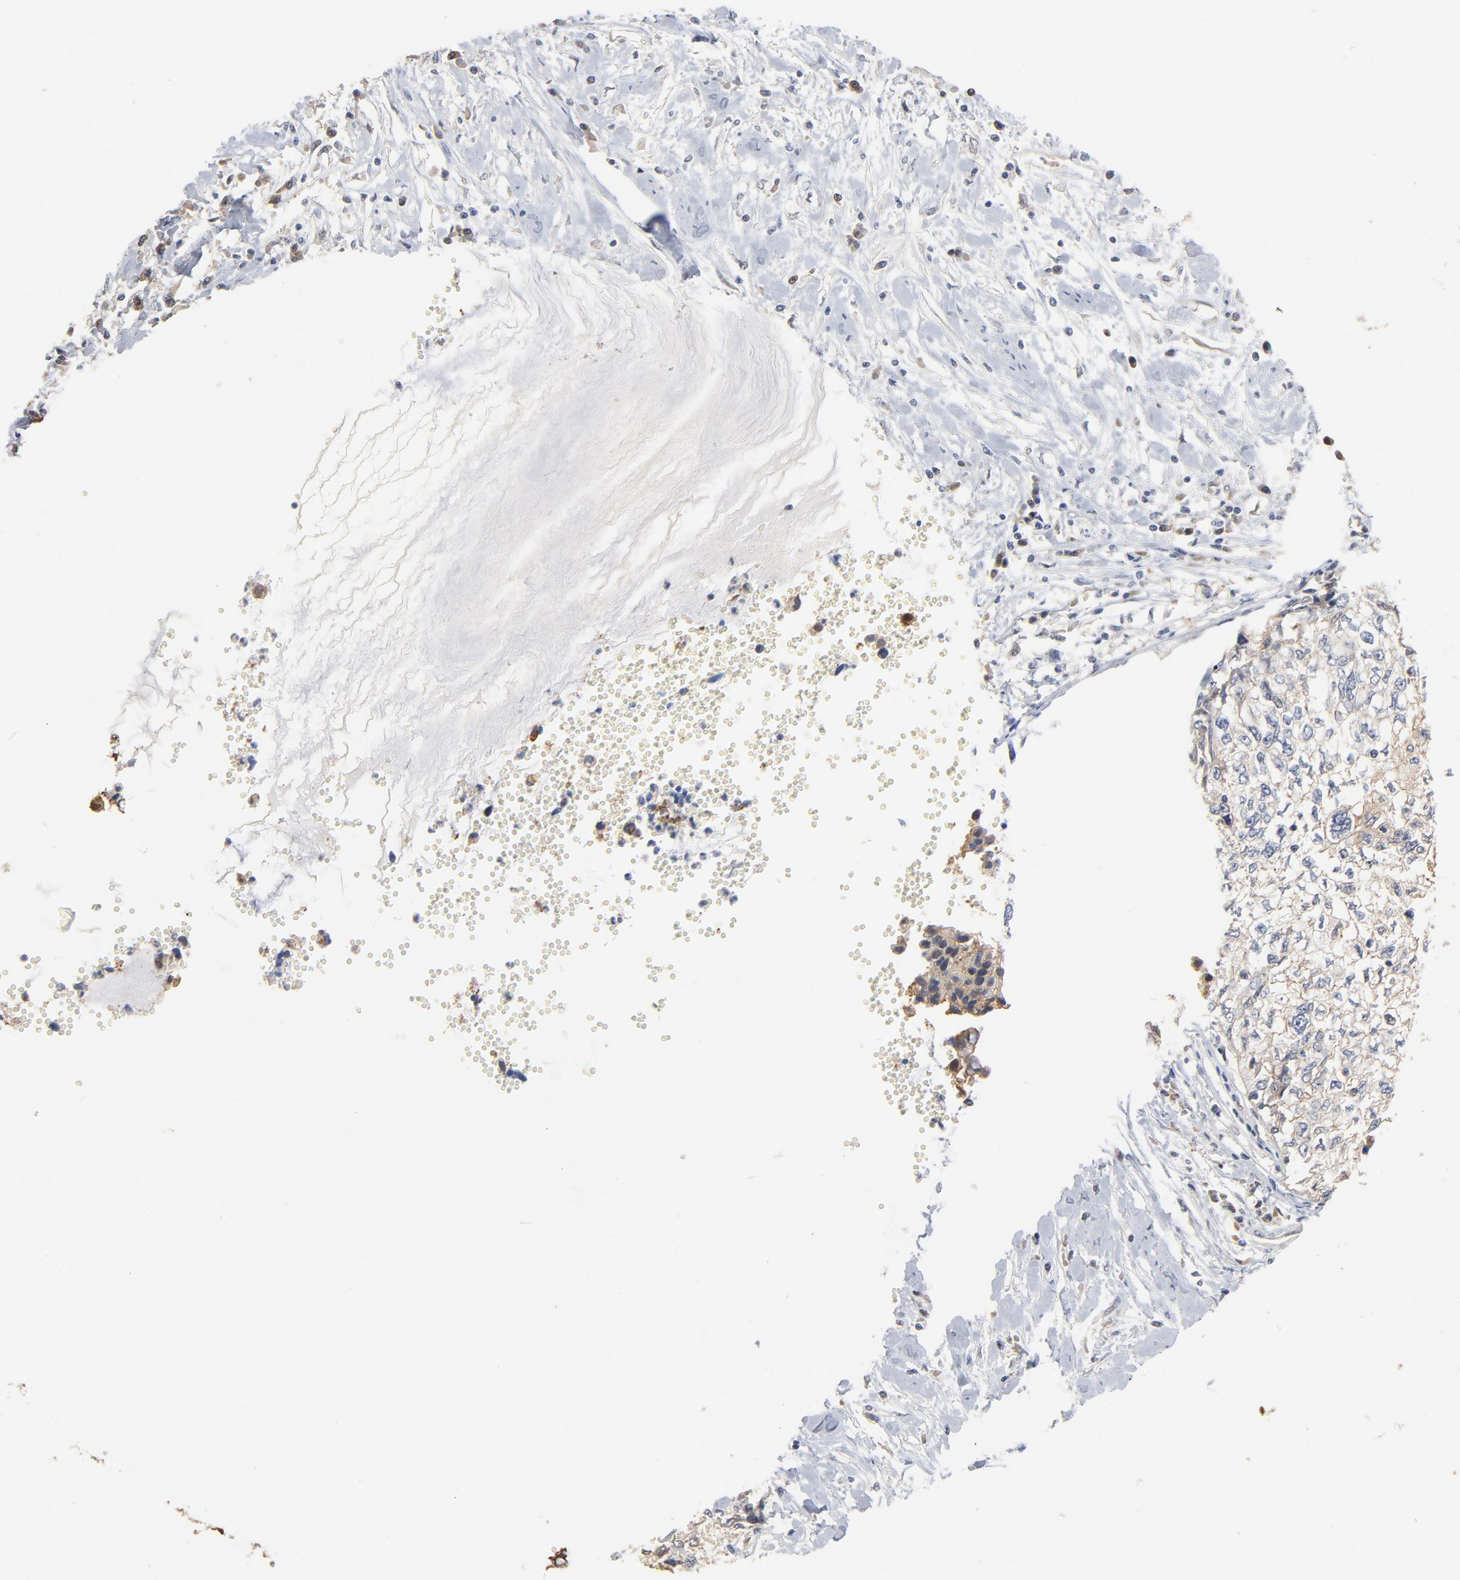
{"staining": {"intensity": "weak", "quantity": "25%-75%", "location": "cytoplasmic/membranous"}, "tissue": "cervical cancer", "cell_type": "Tumor cells", "image_type": "cancer", "snomed": [{"axis": "morphology", "description": "Normal tissue, NOS"}, {"axis": "morphology", "description": "Squamous cell carcinoma, NOS"}, {"axis": "topography", "description": "Cervix"}], "caption": "This image shows immunohistochemistry staining of human cervical cancer, with low weak cytoplasmic/membranous staining in approximately 25%-75% of tumor cells.", "gene": "EPCAM", "patient": {"sex": "female", "age": 45}}